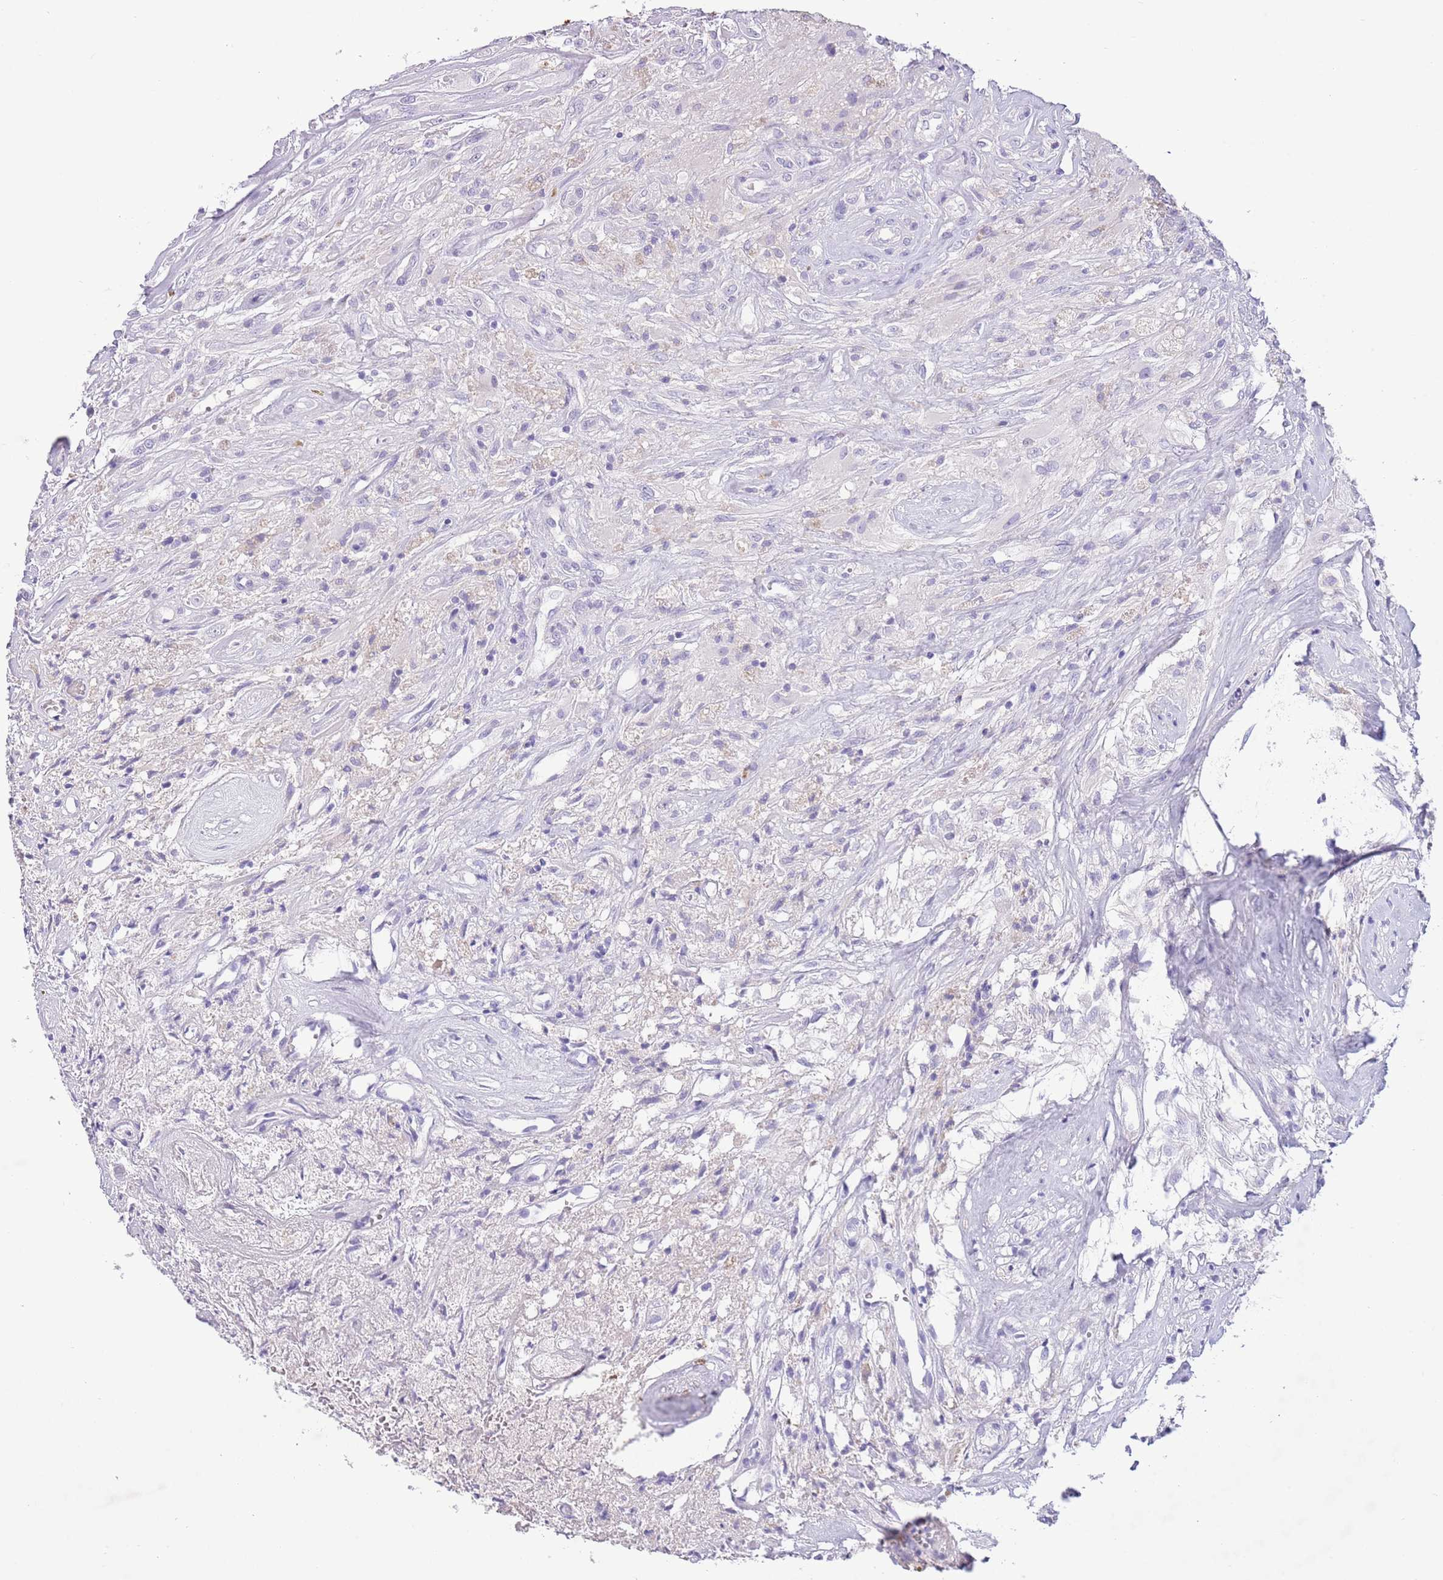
{"staining": {"intensity": "negative", "quantity": "none", "location": "none"}, "tissue": "glioma", "cell_type": "Tumor cells", "image_type": "cancer", "snomed": [{"axis": "morphology", "description": "Glioma, malignant, High grade"}, {"axis": "topography", "description": "Brain"}], "caption": "A photomicrograph of glioma stained for a protein shows no brown staining in tumor cells.", "gene": "TOX2", "patient": {"sex": "male", "age": 56}}